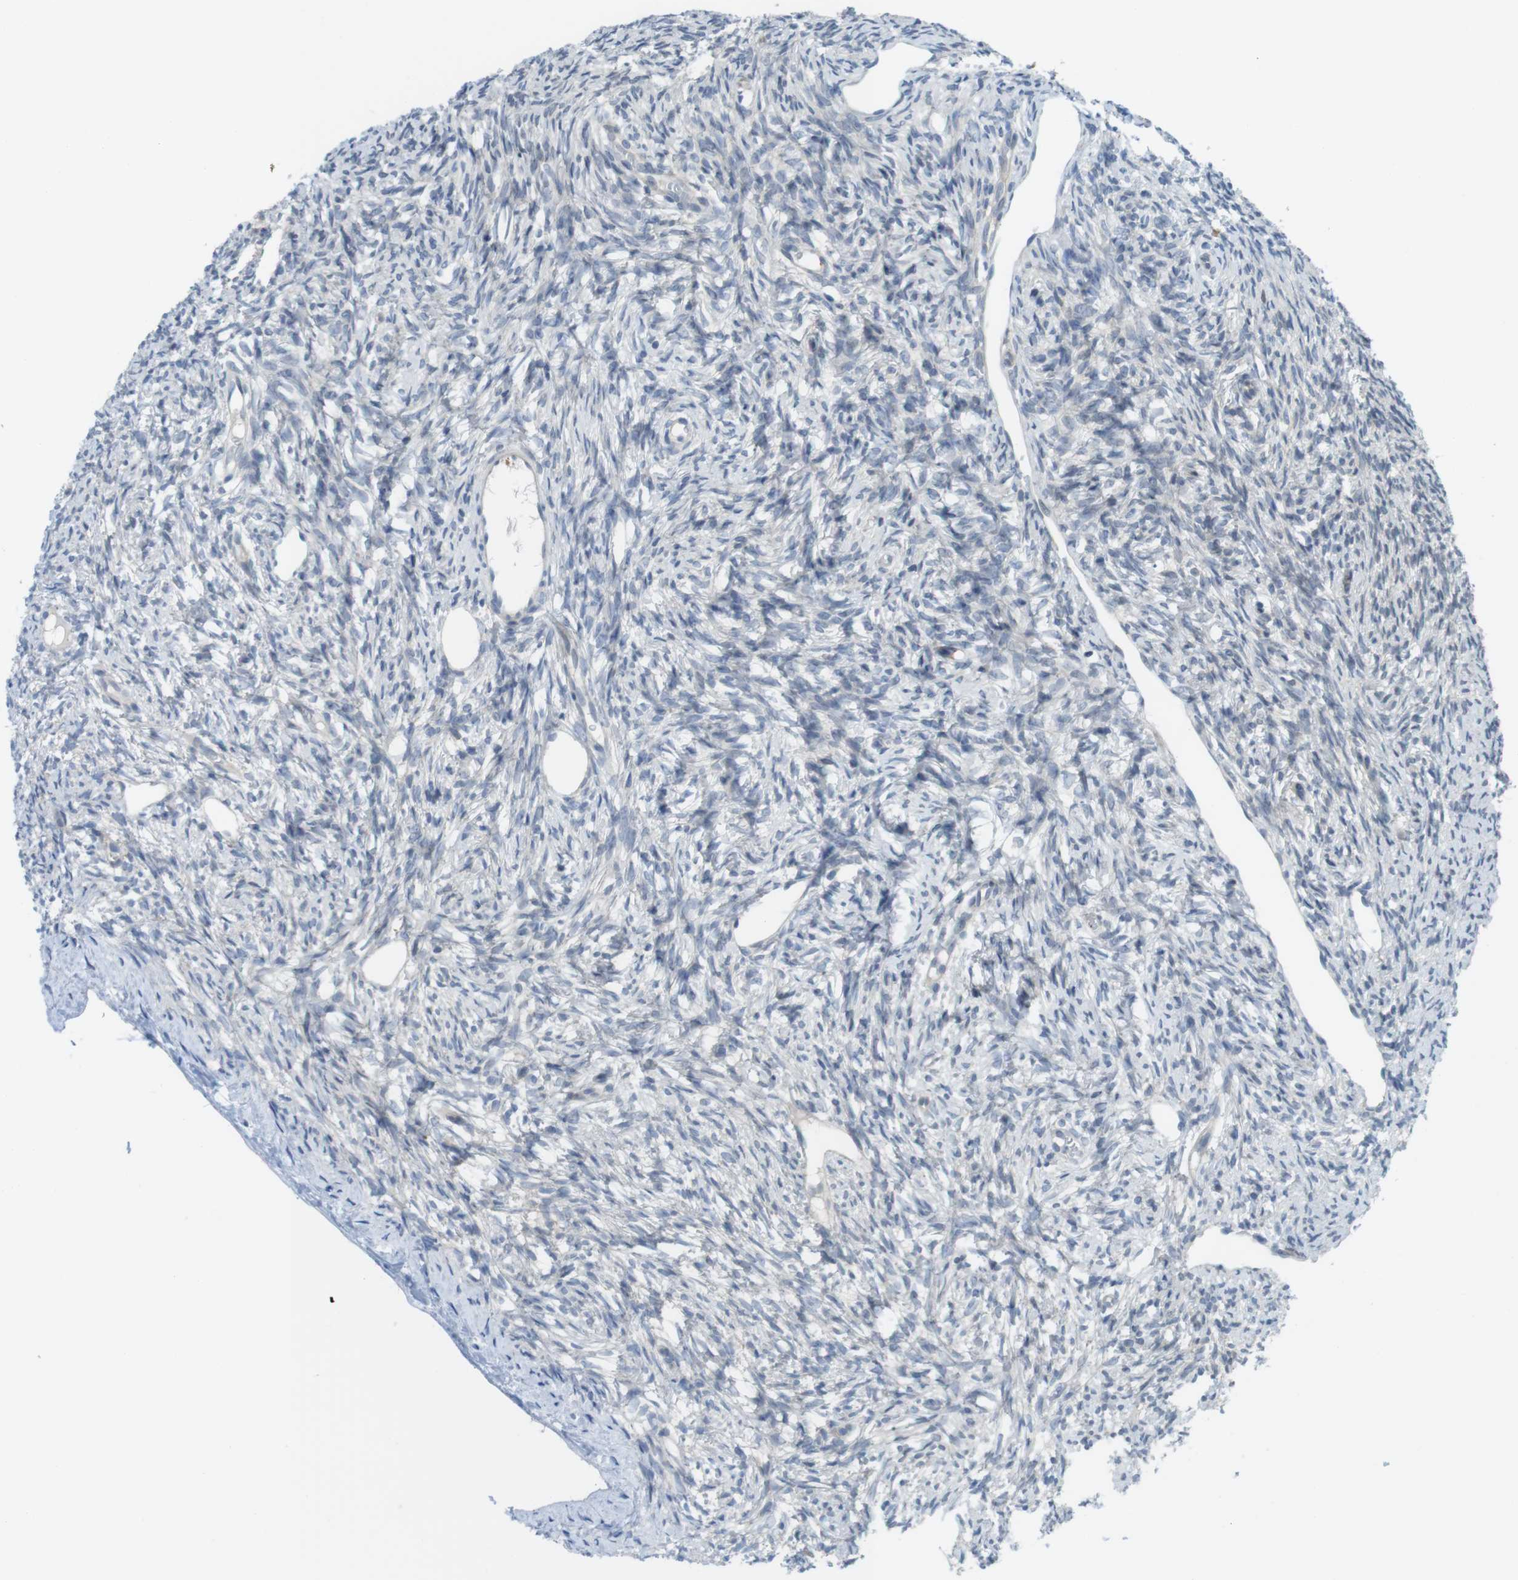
{"staining": {"intensity": "moderate", "quantity": ">75%", "location": "cytoplasmic/membranous"}, "tissue": "ovary", "cell_type": "Follicle cells", "image_type": "normal", "snomed": [{"axis": "morphology", "description": "Normal tissue, NOS"}, {"axis": "topography", "description": "Ovary"}], "caption": "This histopathology image demonstrates benign ovary stained with immunohistochemistry (IHC) to label a protein in brown. The cytoplasmic/membranous of follicle cells show moderate positivity for the protein. Nuclei are counter-stained blue.", "gene": "CASP2", "patient": {"sex": "female", "age": 33}}